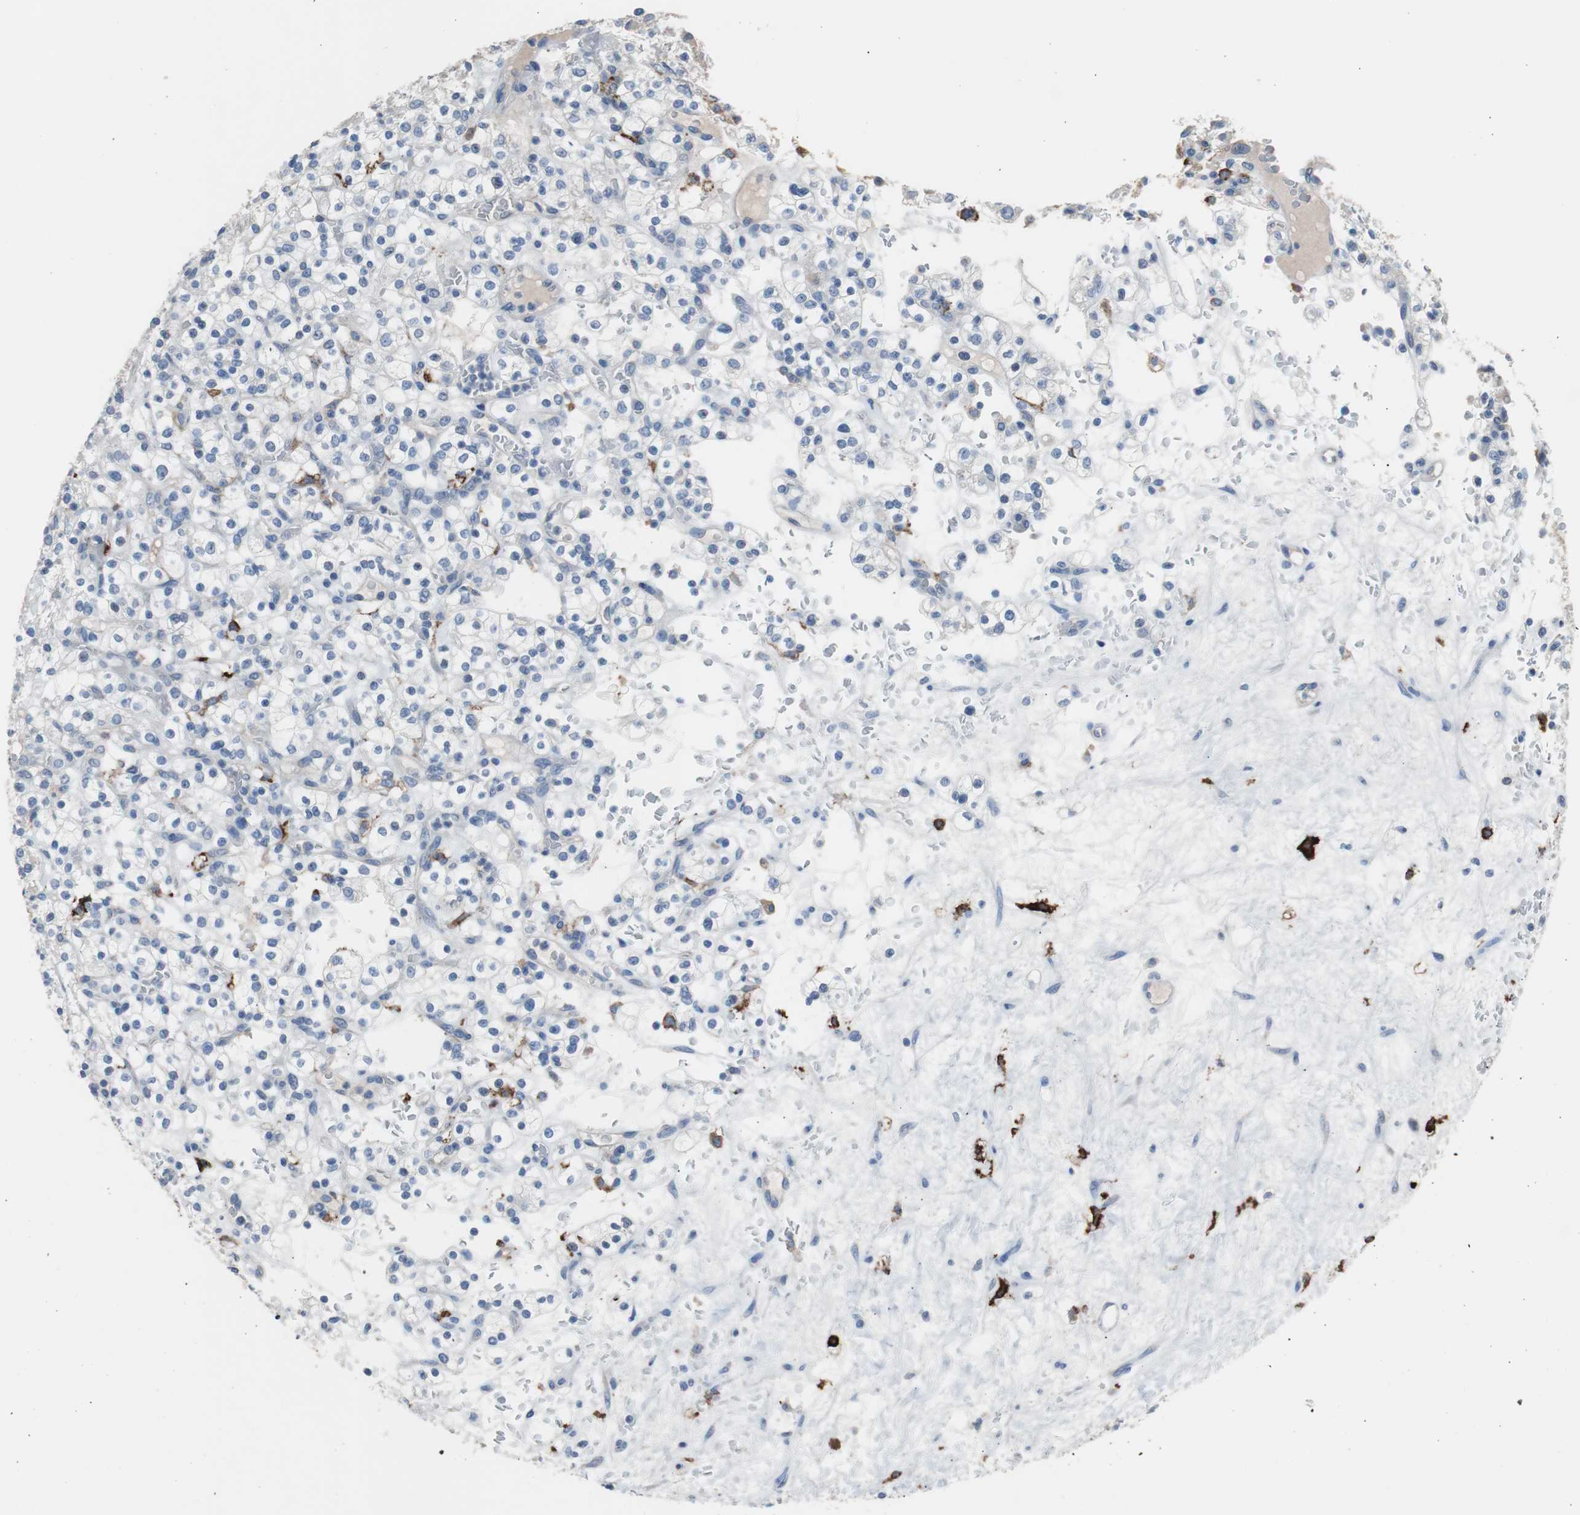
{"staining": {"intensity": "negative", "quantity": "none", "location": "none"}, "tissue": "renal cancer", "cell_type": "Tumor cells", "image_type": "cancer", "snomed": [{"axis": "morphology", "description": "Normal tissue, NOS"}, {"axis": "morphology", "description": "Adenocarcinoma, NOS"}, {"axis": "topography", "description": "Kidney"}], "caption": "Renal cancer was stained to show a protein in brown. There is no significant positivity in tumor cells. (Stains: DAB (3,3'-diaminobenzidine) IHC with hematoxylin counter stain, Microscopy: brightfield microscopy at high magnification).", "gene": "FCGR2B", "patient": {"sex": "female", "age": 72}}